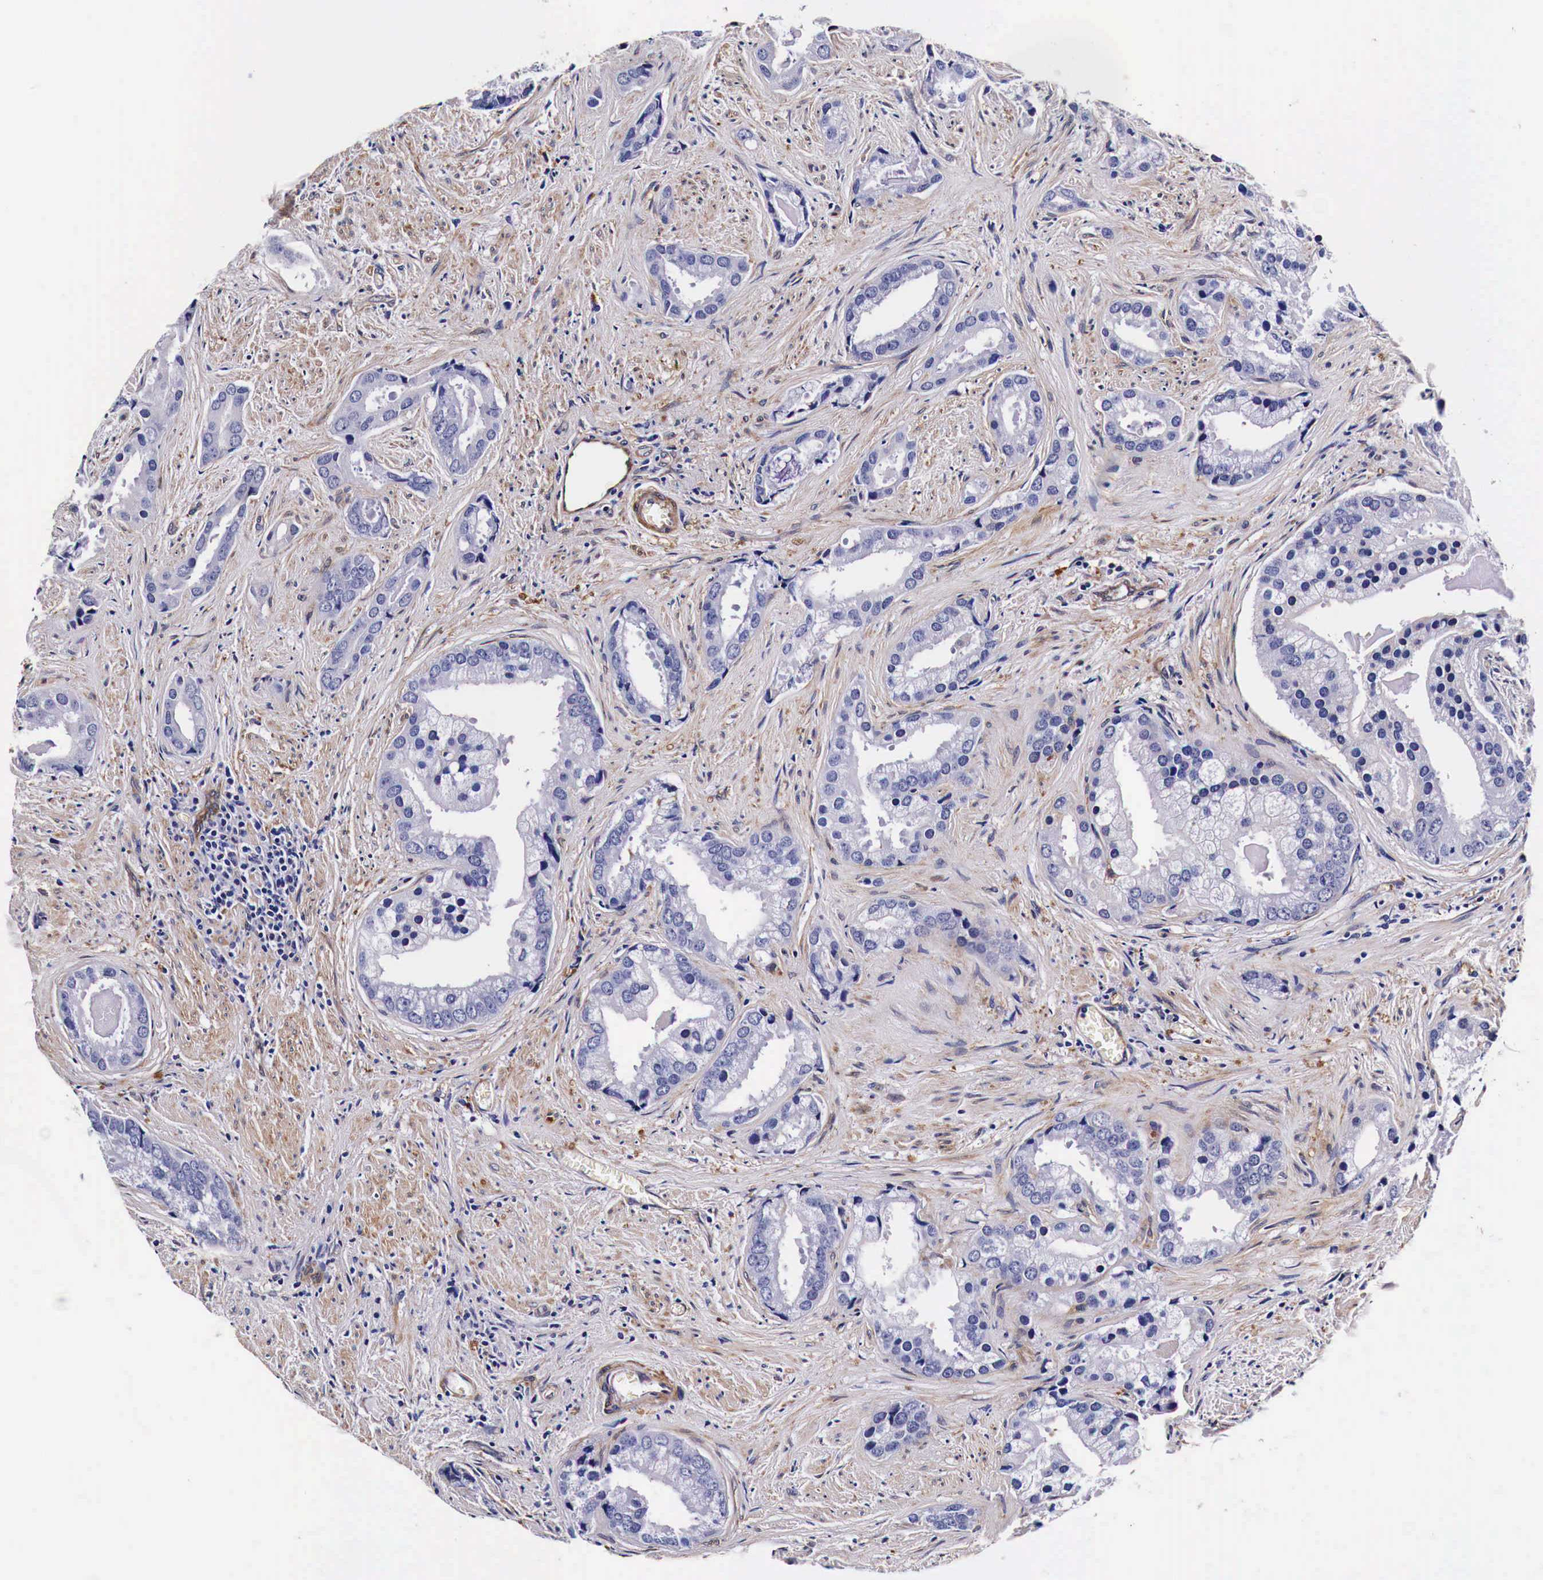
{"staining": {"intensity": "negative", "quantity": "none", "location": "none"}, "tissue": "prostate cancer", "cell_type": "Tumor cells", "image_type": "cancer", "snomed": [{"axis": "morphology", "description": "Adenocarcinoma, Medium grade"}, {"axis": "topography", "description": "Prostate"}], "caption": "Tumor cells show no significant protein staining in prostate medium-grade adenocarcinoma.", "gene": "HSPB1", "patient": {"sex": "male", "age": 65}}